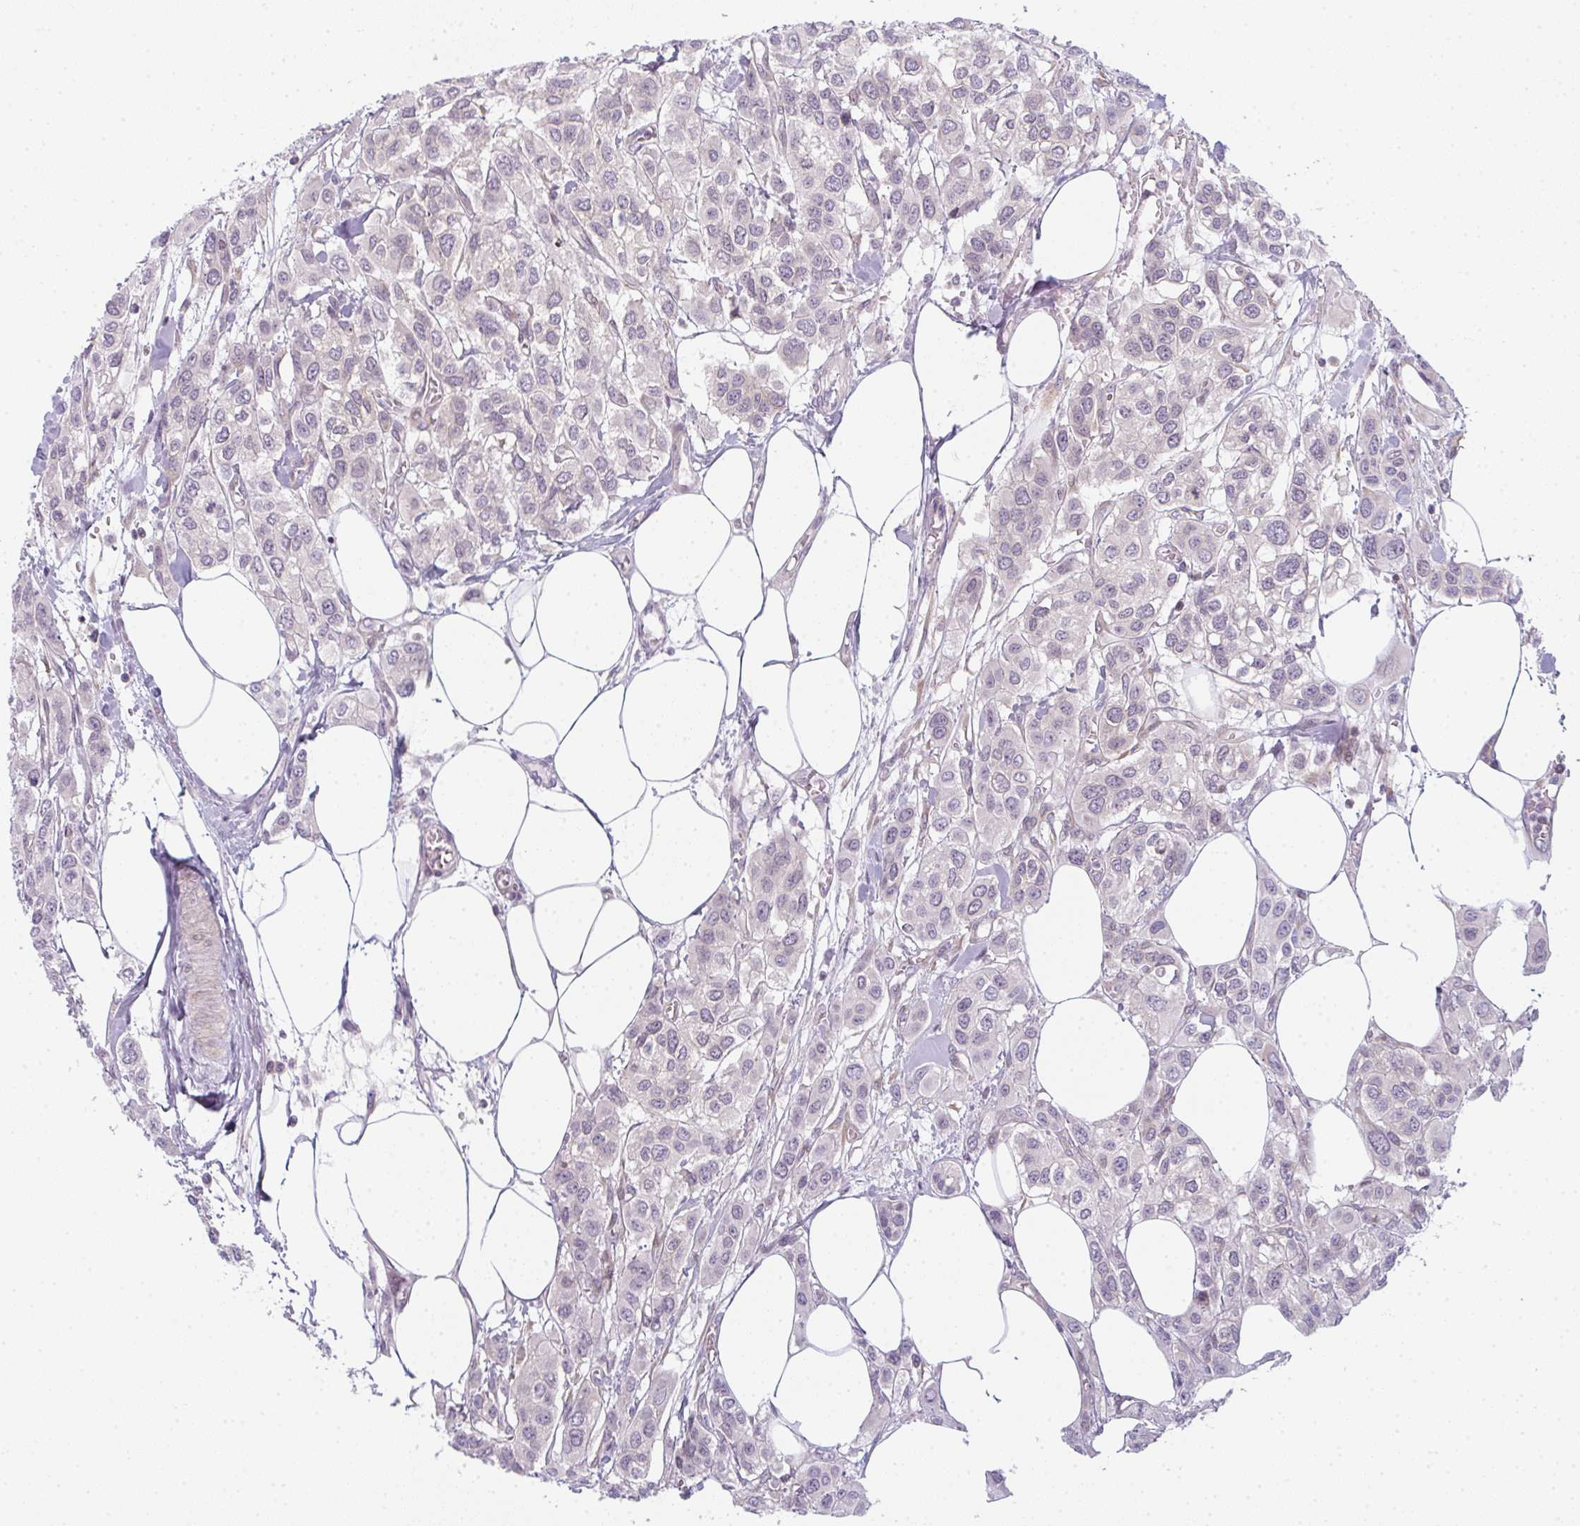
{"staining": {"intensity": "negative", "quantity": "none", "location": "none"}, "tissue": "urothelial cancer", "cell_type": "Tumor cells", "image_type": "cancer", "snomed": [{"axis": "morphology", "description": "Urothelial carcinoma, High grade"}, {"axis": "topography", "description": "Urinary bladder"}], "caption": "The IHC photomicrograph has no significant staining in tumor cells of high-grade urothelial carcinoma tissue. (Brightfield microscopy of DAB (3,3'-diaminobenzidine) immunohistochemistry at high magnification).", "gene": "TMEM237", "patient": {"sex": "male", "age": 67}}